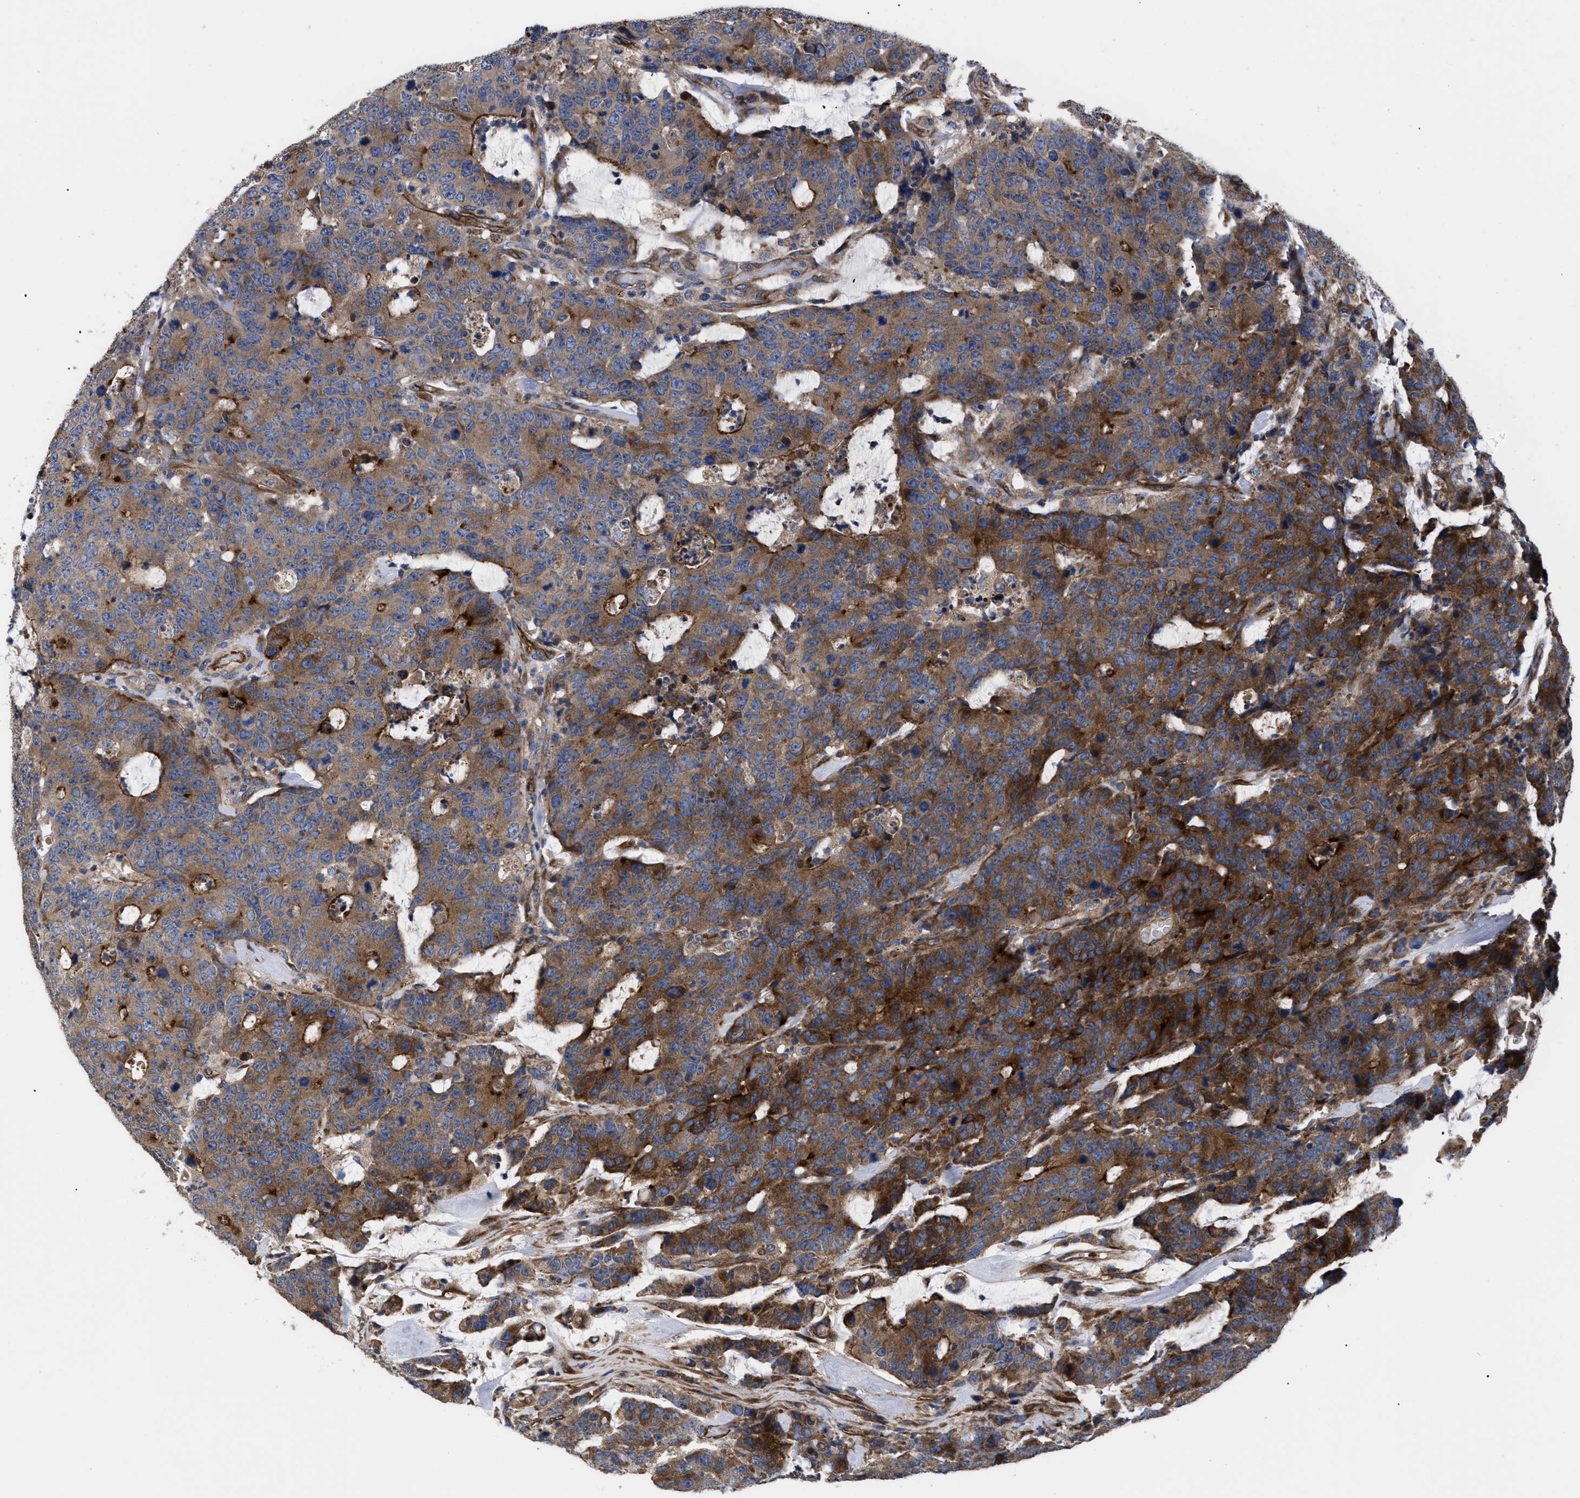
{"staining": {"intensity": "strong", "quantity": ">75%", "location": "cytoplasmic/membranous"}, "tissue": "colorectal cancer", "cell_type": "Tumor cells", "image_type": "cancer", "snomed": [{"axis": "morphology", "description": "Adenocarcinoma, NOS"}, {"axis": "topography", "description": "Colon"}], "caption": "Immunohistochemistry (IHC) of adenocarcinoma (colorectal) reveals high levels of strong cytoplasmic/membranous staining in about >75% of tumor cells.", "gene": "NT5E", "patient": {"sex": "female", "age": 86}}